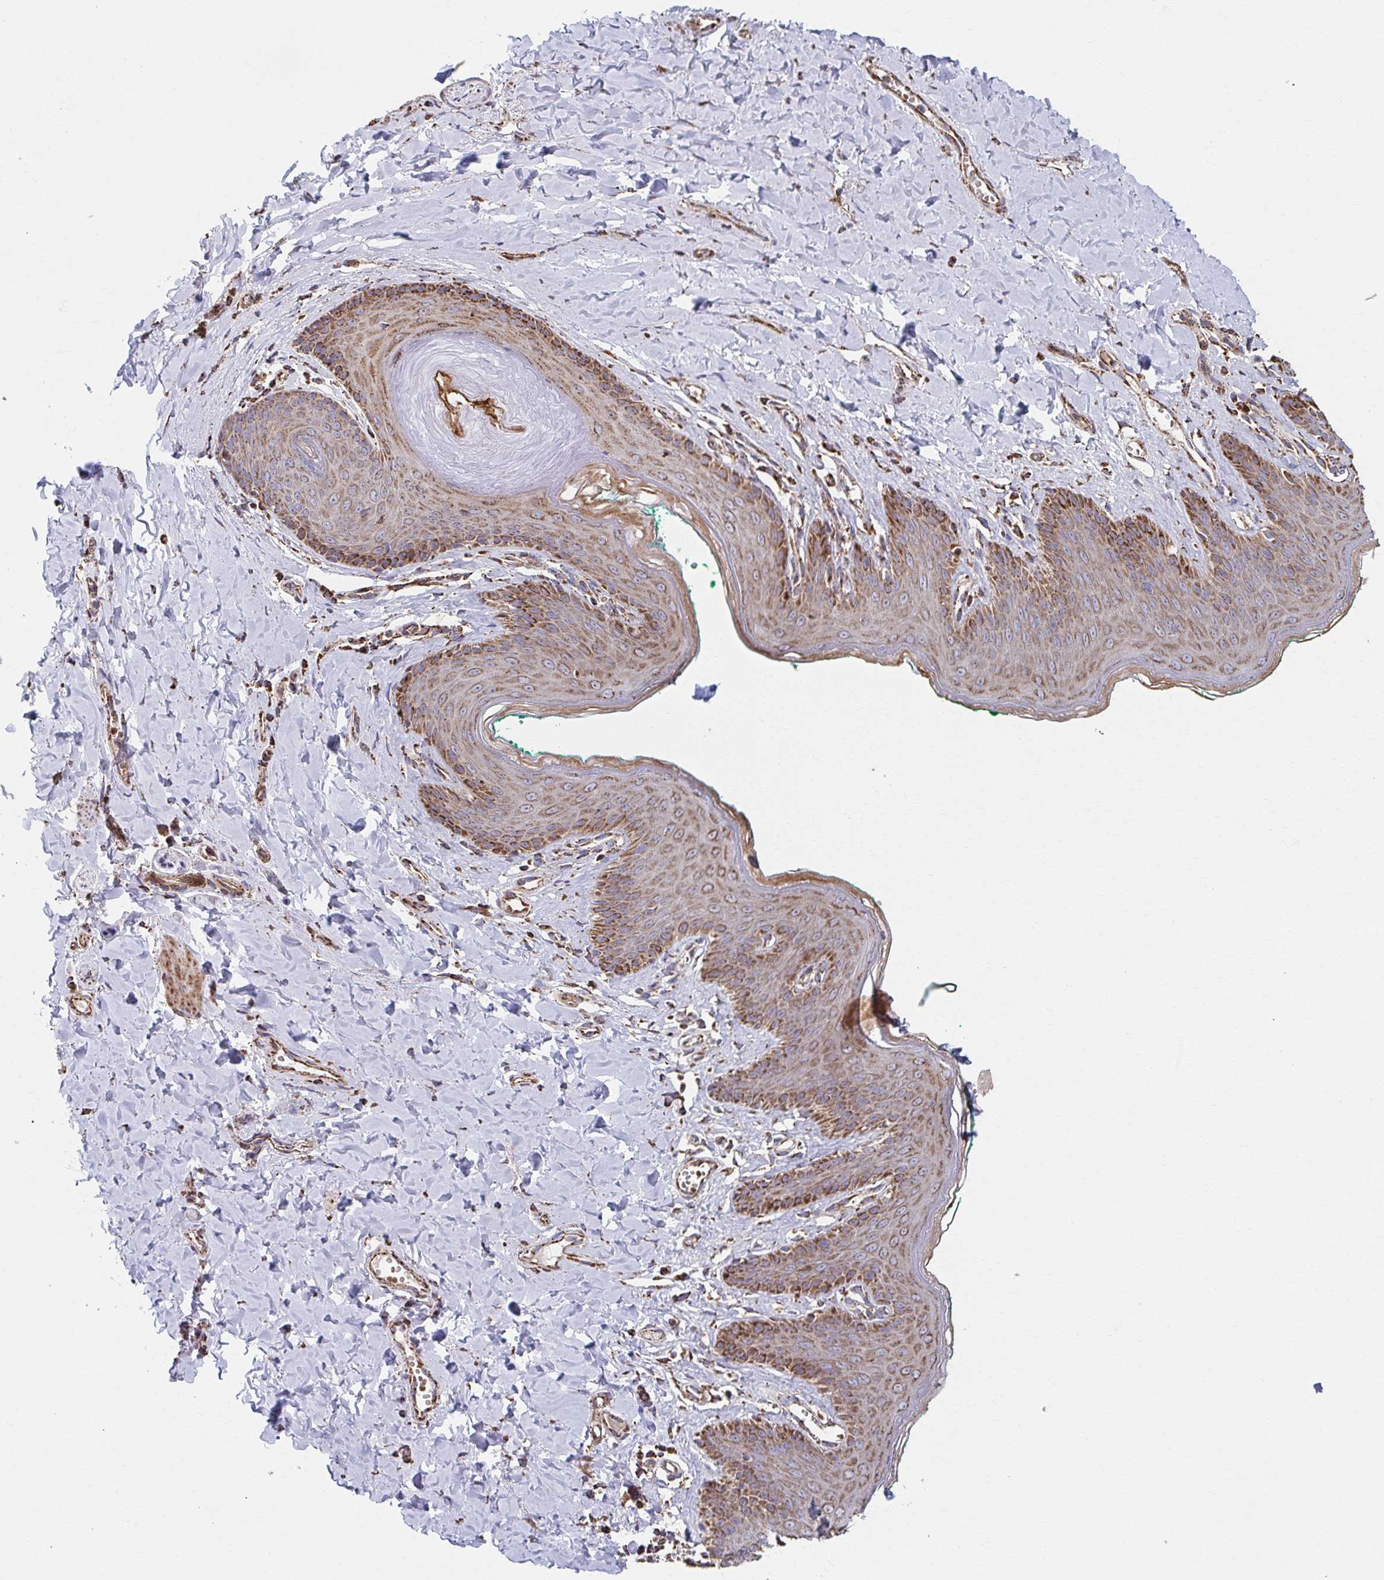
{"staining": {"intensity": "moderate", "quantity": ">75%", "location": "cytoplasmic/membranous"}, "tissue": "skin", "cell_type": "Epidermal cells", "image_type": "normal", "snomed": [{"axis": "morphology", "description": "Normal tissue, NOS"}, {"axis": "topography", "description": "Vulva"}, {"axis": "topography", "description": "Peripheral nerve tissue"}], "caption": "Immunohistochemical staining of normal human skin exhibits moderate cytoplasmic/membranous protein positivity in approximately >75% of epidermal cells.", "gene": "SAT1", "patient": {"sex": "female", "age": 66}}